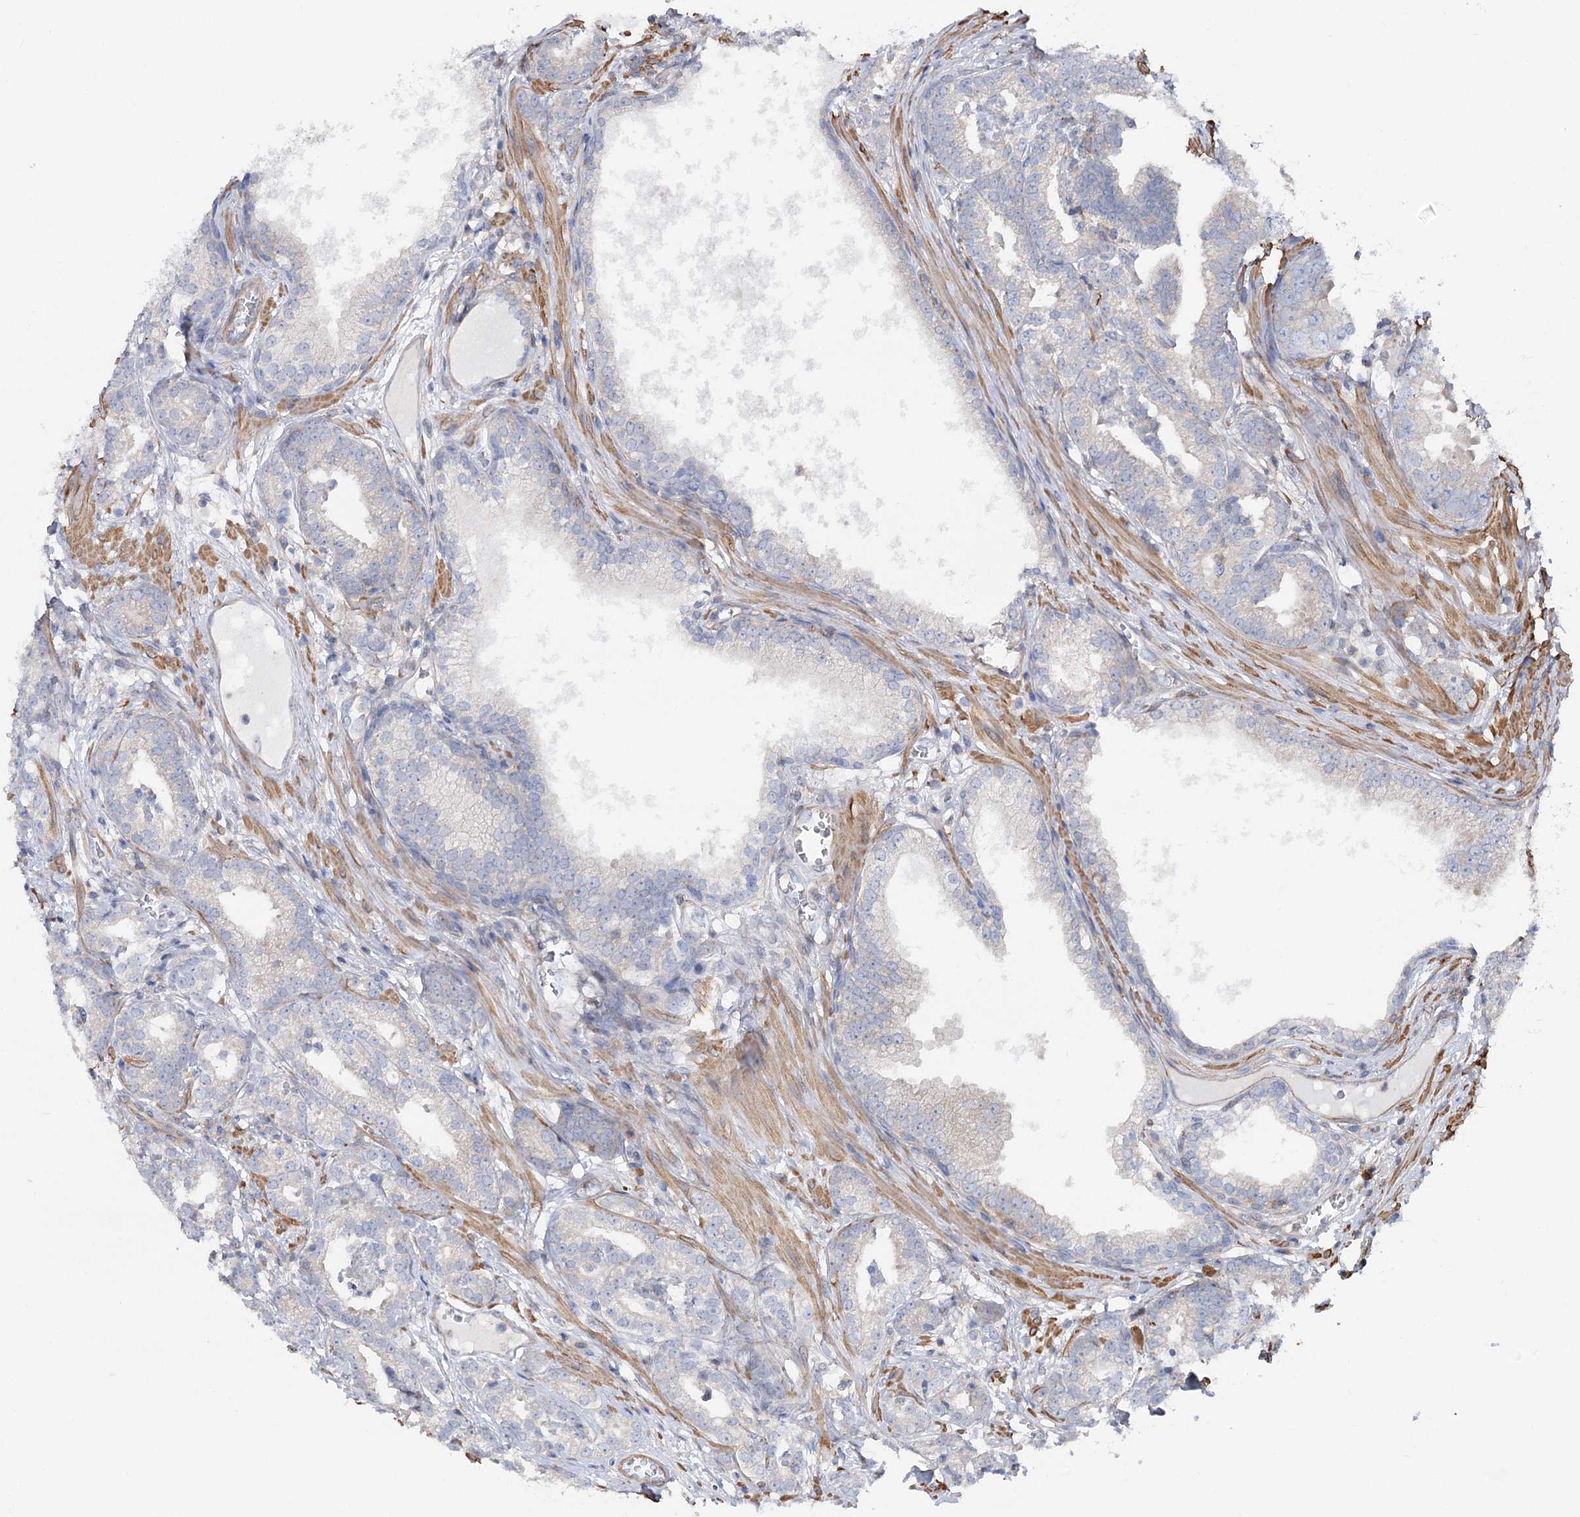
{"staining": {"intensity": "negative", "quantity": "none", "location": "none"}, "tissue": "prostate cancer", "cell_type": "Tumor cells", "image_type": "cancer", "snomed": [{"axis": "morphology", "description": "Adenocarcinoma, High grade"}, {"axis": "topography", "description": "Prostate"}], "caption": "There is no significant staining in tumor cells of prostate high-grade adenocarcinoma.", "gene": "LARP1B", "patient": {"sex": "male", "age": 69}}